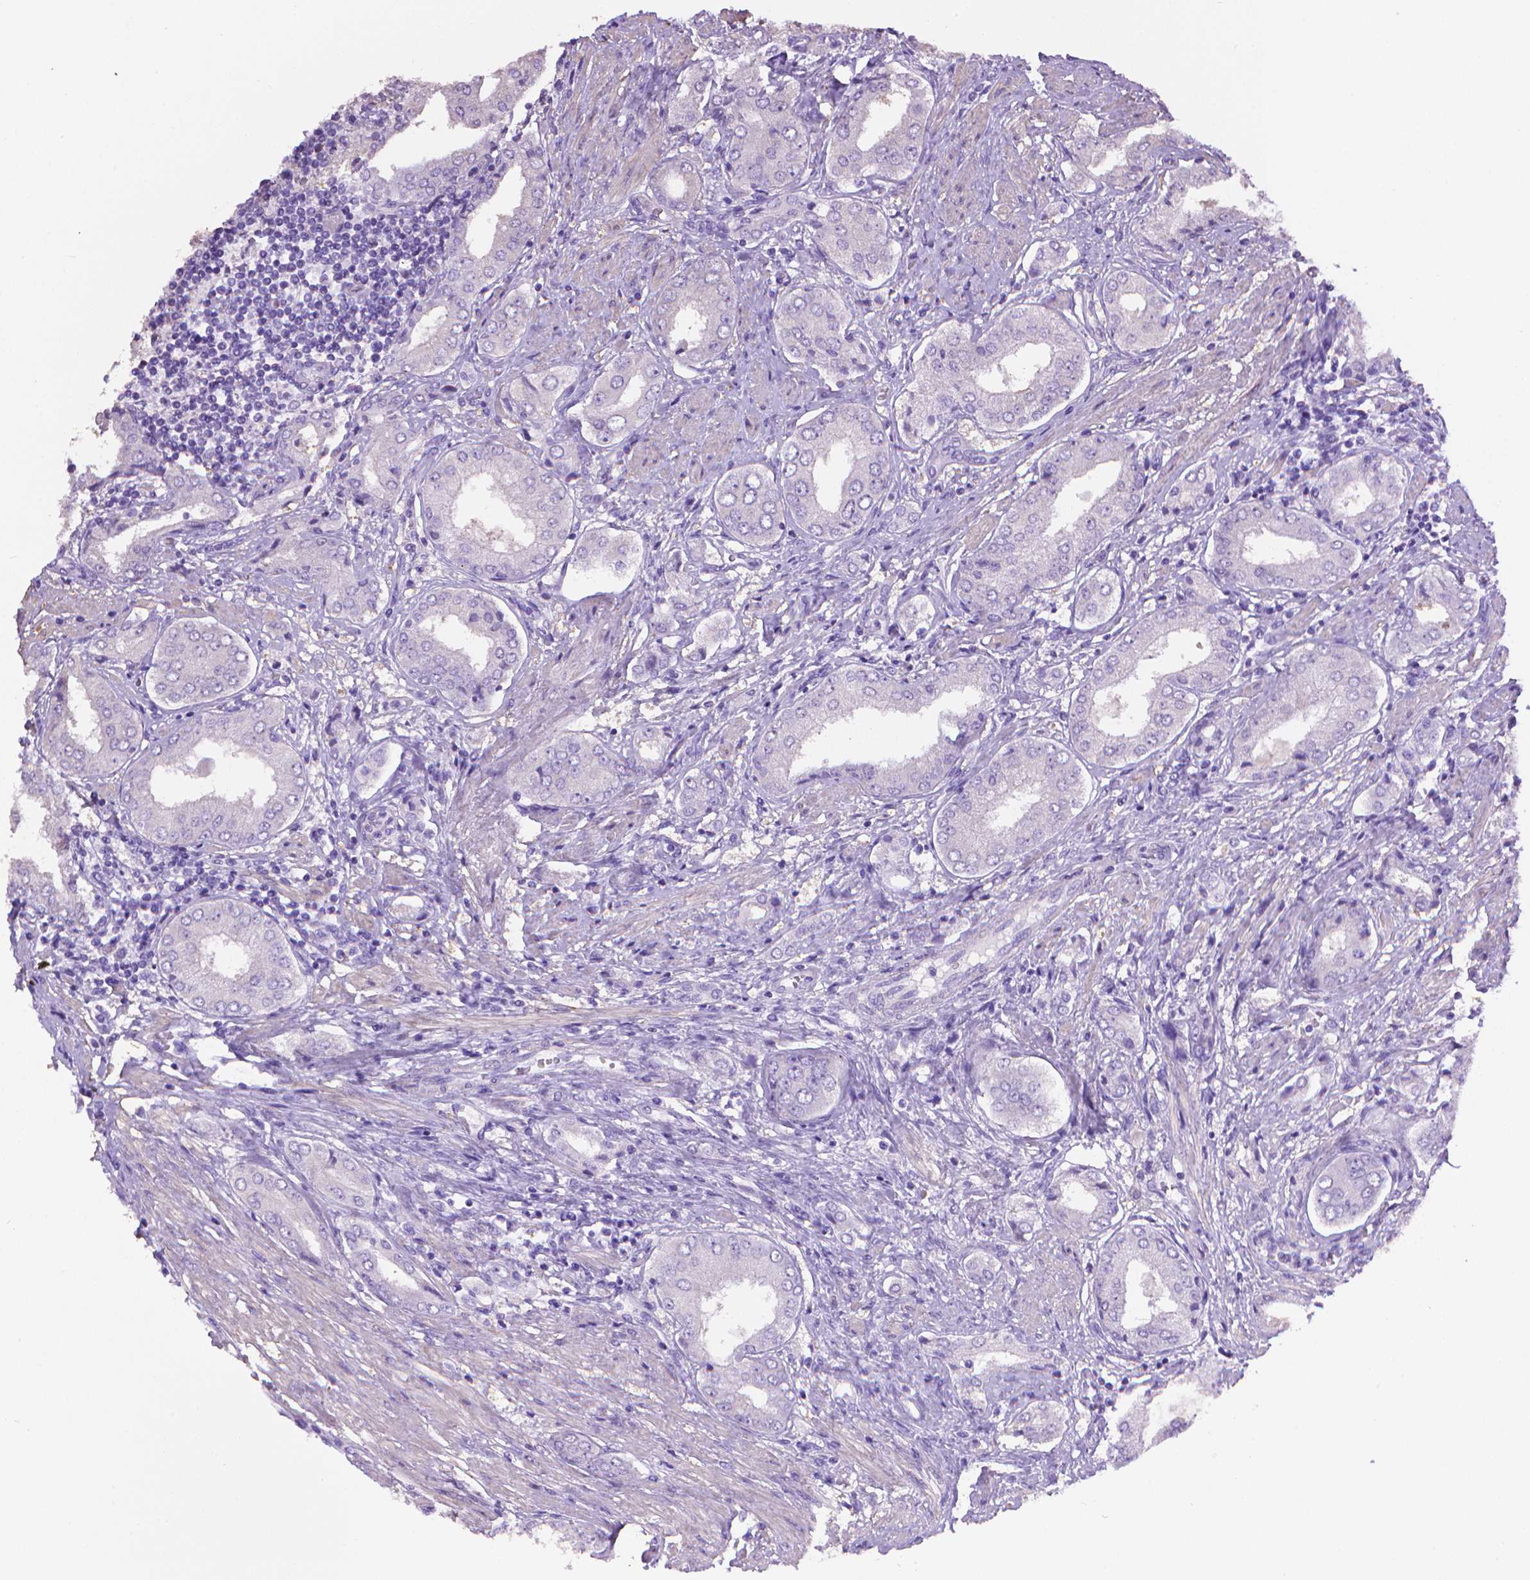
{"staining": {"intensity": "negative", "quantity": "none", "location": "none"}, "tissue": "prostate cancer", "cell_type": "Tumor cells", "image_type": "cancer", "snomed": [{"axis": "morphology", "description": "Adenocarcinoma, NOS"}, {"axis": "topography", "description": "Prostate"}], "caption": "DAB immunohistochemical staining of adenocarcinoma (prostate) displays no significant staining in tumor cells.", "gene": "PNMA2", "patient": {"sex": "male", "age": 63}}